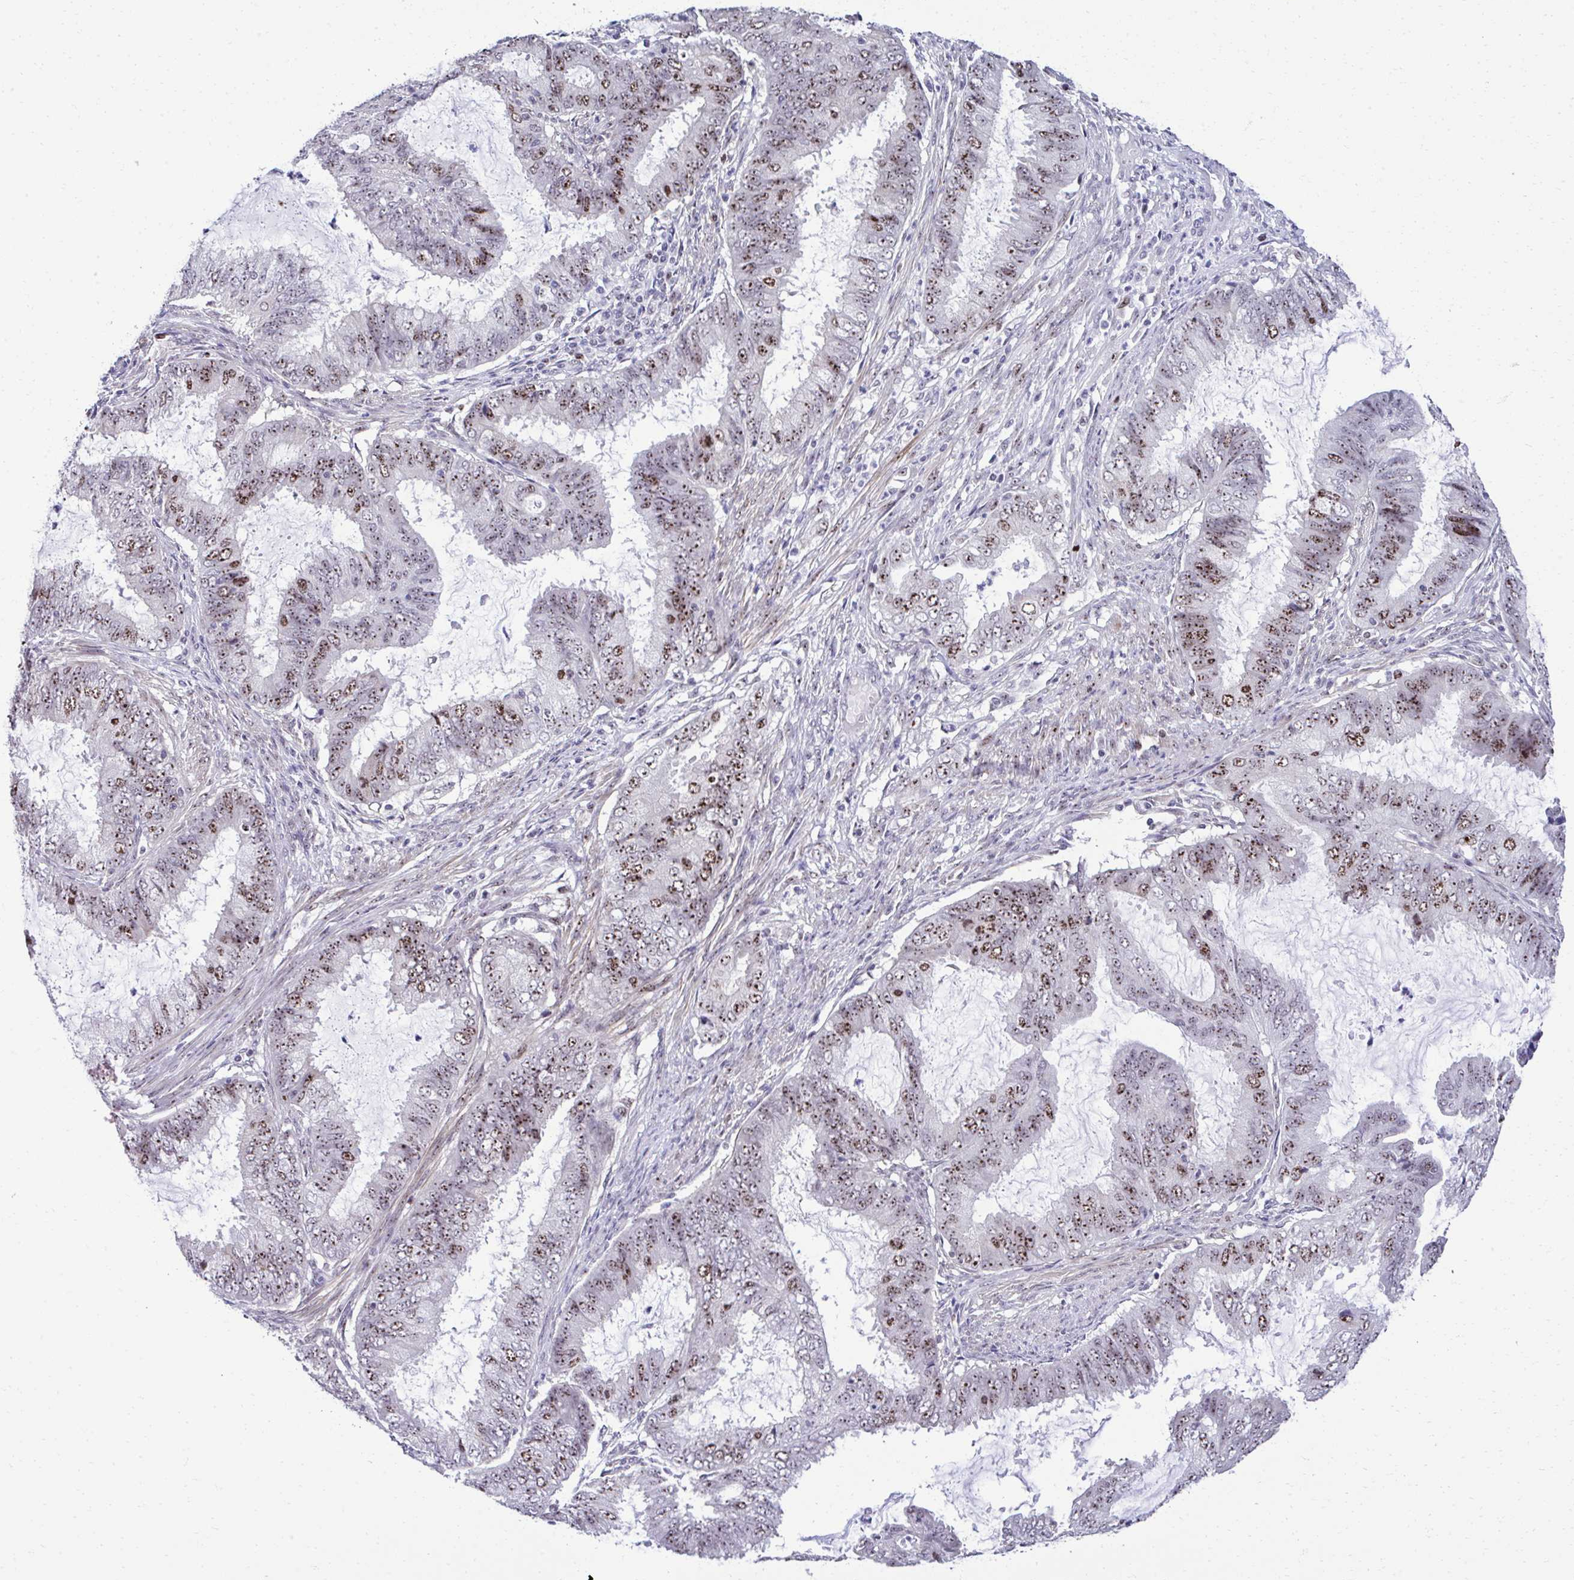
{"staining": {"intensity": "strong", "quantity": "25%-75%", "location": "nuclear"}, "tissue": "endometrial cancer", "cell_type": "Tumor cells", "image_type": "cancer", "snomed": [{"axis": "morphology", "description": "Adenocarcinoma, NOS"}, {"axis": "topography", "description": "Endometrium"}], "caption": "Immunohistochemical staining of human endometrial cancer displays high levels of strong nuclear protein positivity in about 25%-75% of tumor cells. (Brightfield microscopy of DAB IHC at high magnification).", "gene": "CEP72", "patient": {"sex": "female", "age": 51}}